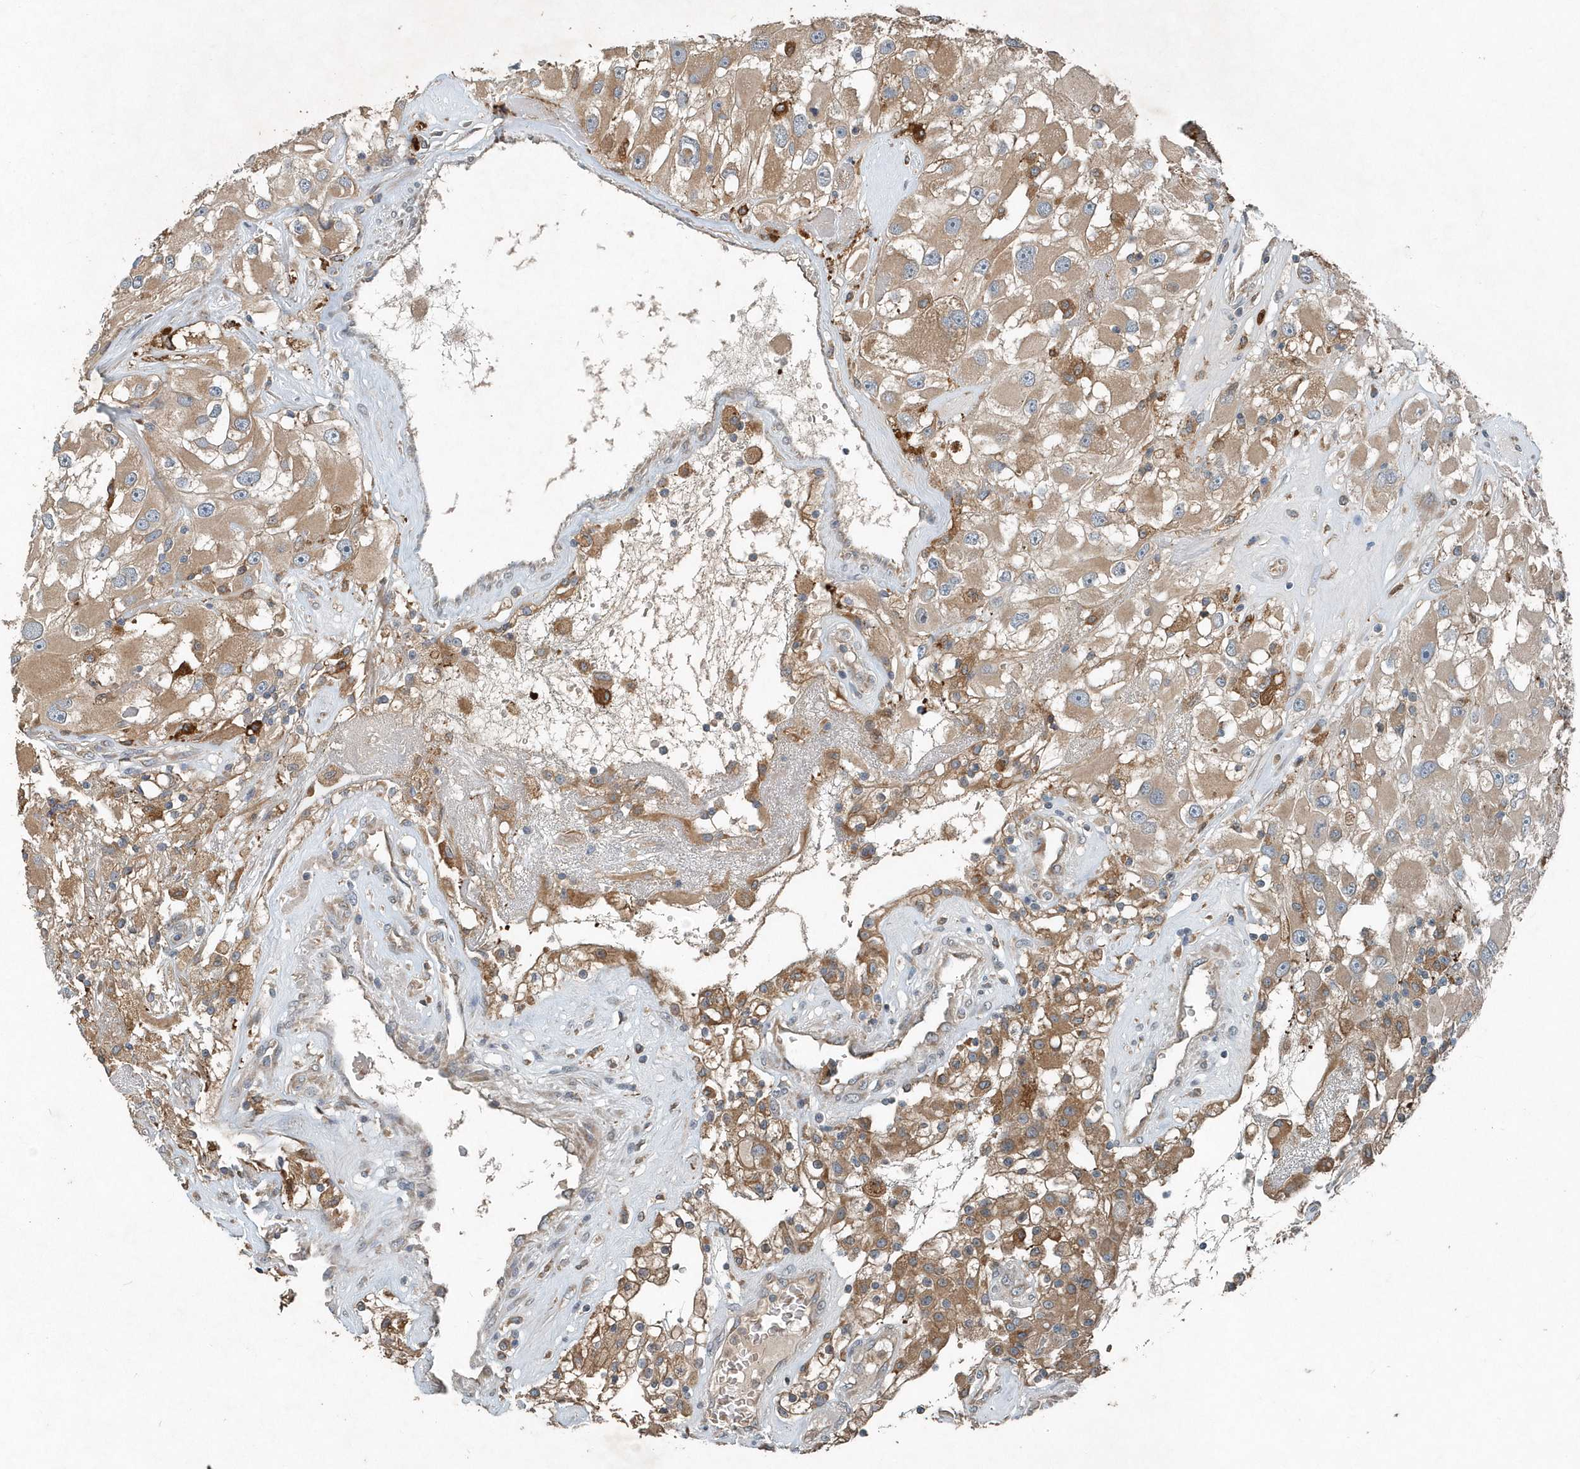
{"staining": {"intensity": "moderate", "quantity": "25%-75%", "location": "cytoplasmic/membranous"}, "tissue": "renal cancer", "cell_type": "Tumor cells", "image_type": "cancer", "snomed": [{"axis": "morphology", "description": "Adenocarcinoma, NOS"}, {"axis": "topography", "description": "Kidney"}], "caption": "This is a histology image of immunohistochemistry staining of renal adenocarcinoma, which shows moderate expression in the cytoplasmic/membranous of tumor cells.", "gene": "SCFD2", "patient": {"sex": "female", "age": 52}}